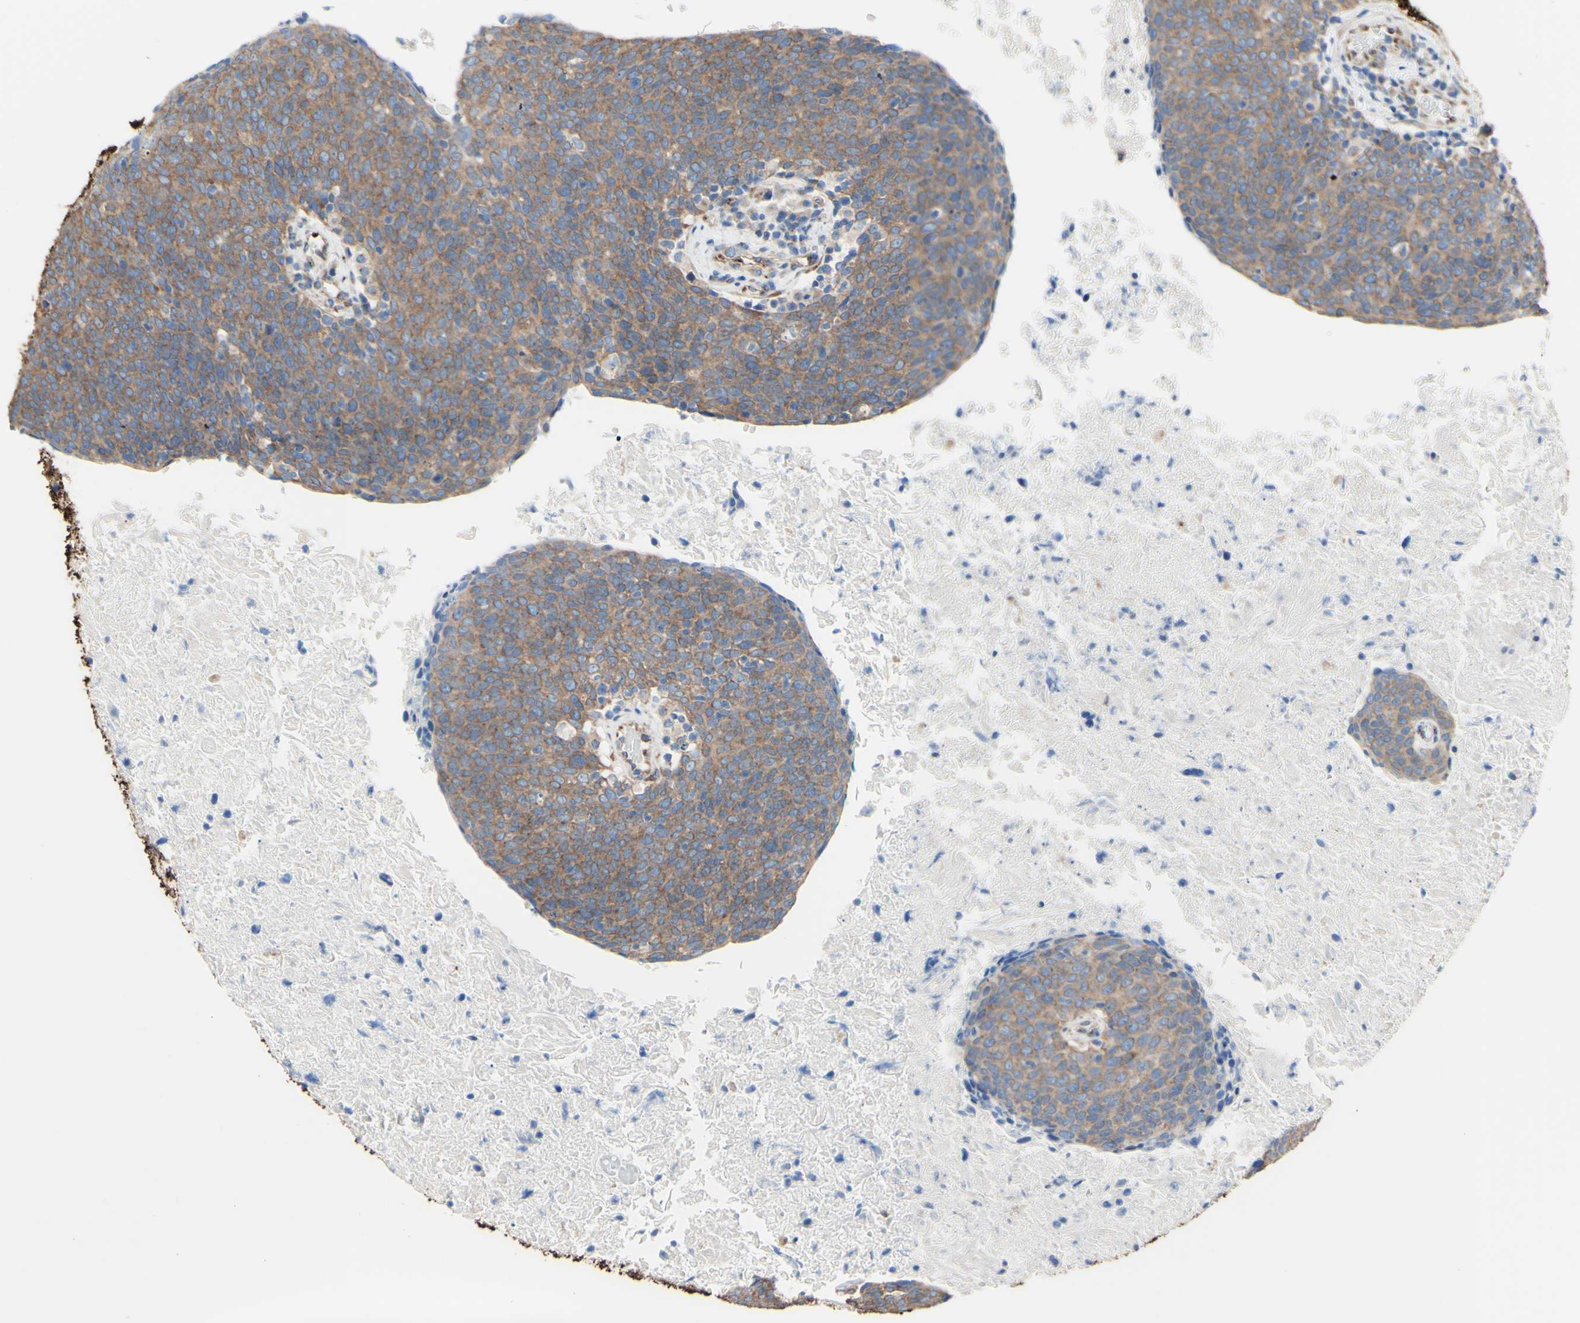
{"staining": {"intensity": "moderate", "quantity": ">75%", "location": "cytoplasmic/membranous"}, "tissue": "head and neck cancer", "cell_type": "Tumor cells", "image_type": "cancer", "snomed": [{"axis": "morphology", "description": "Squamous cell carcinoma, NOS"}, {"axis": "morphology", "description": "Squamous cell carcinoma, metastatic, NOS"}, {"axis": "topography", "description": "Lymph node"}, {"axis": "topography", "description": "Head-Neck"}], "caption": "This micrograph exhibits immunohistochemistry (IHC) staining of human head and neck metastatic squamous cell carcinoma, with medium moderate cytoplasmic/membranous expression in about >75% of tumor cells.", "gene": "LRIG3", "patient": {"sex": "male", "age": 62}}